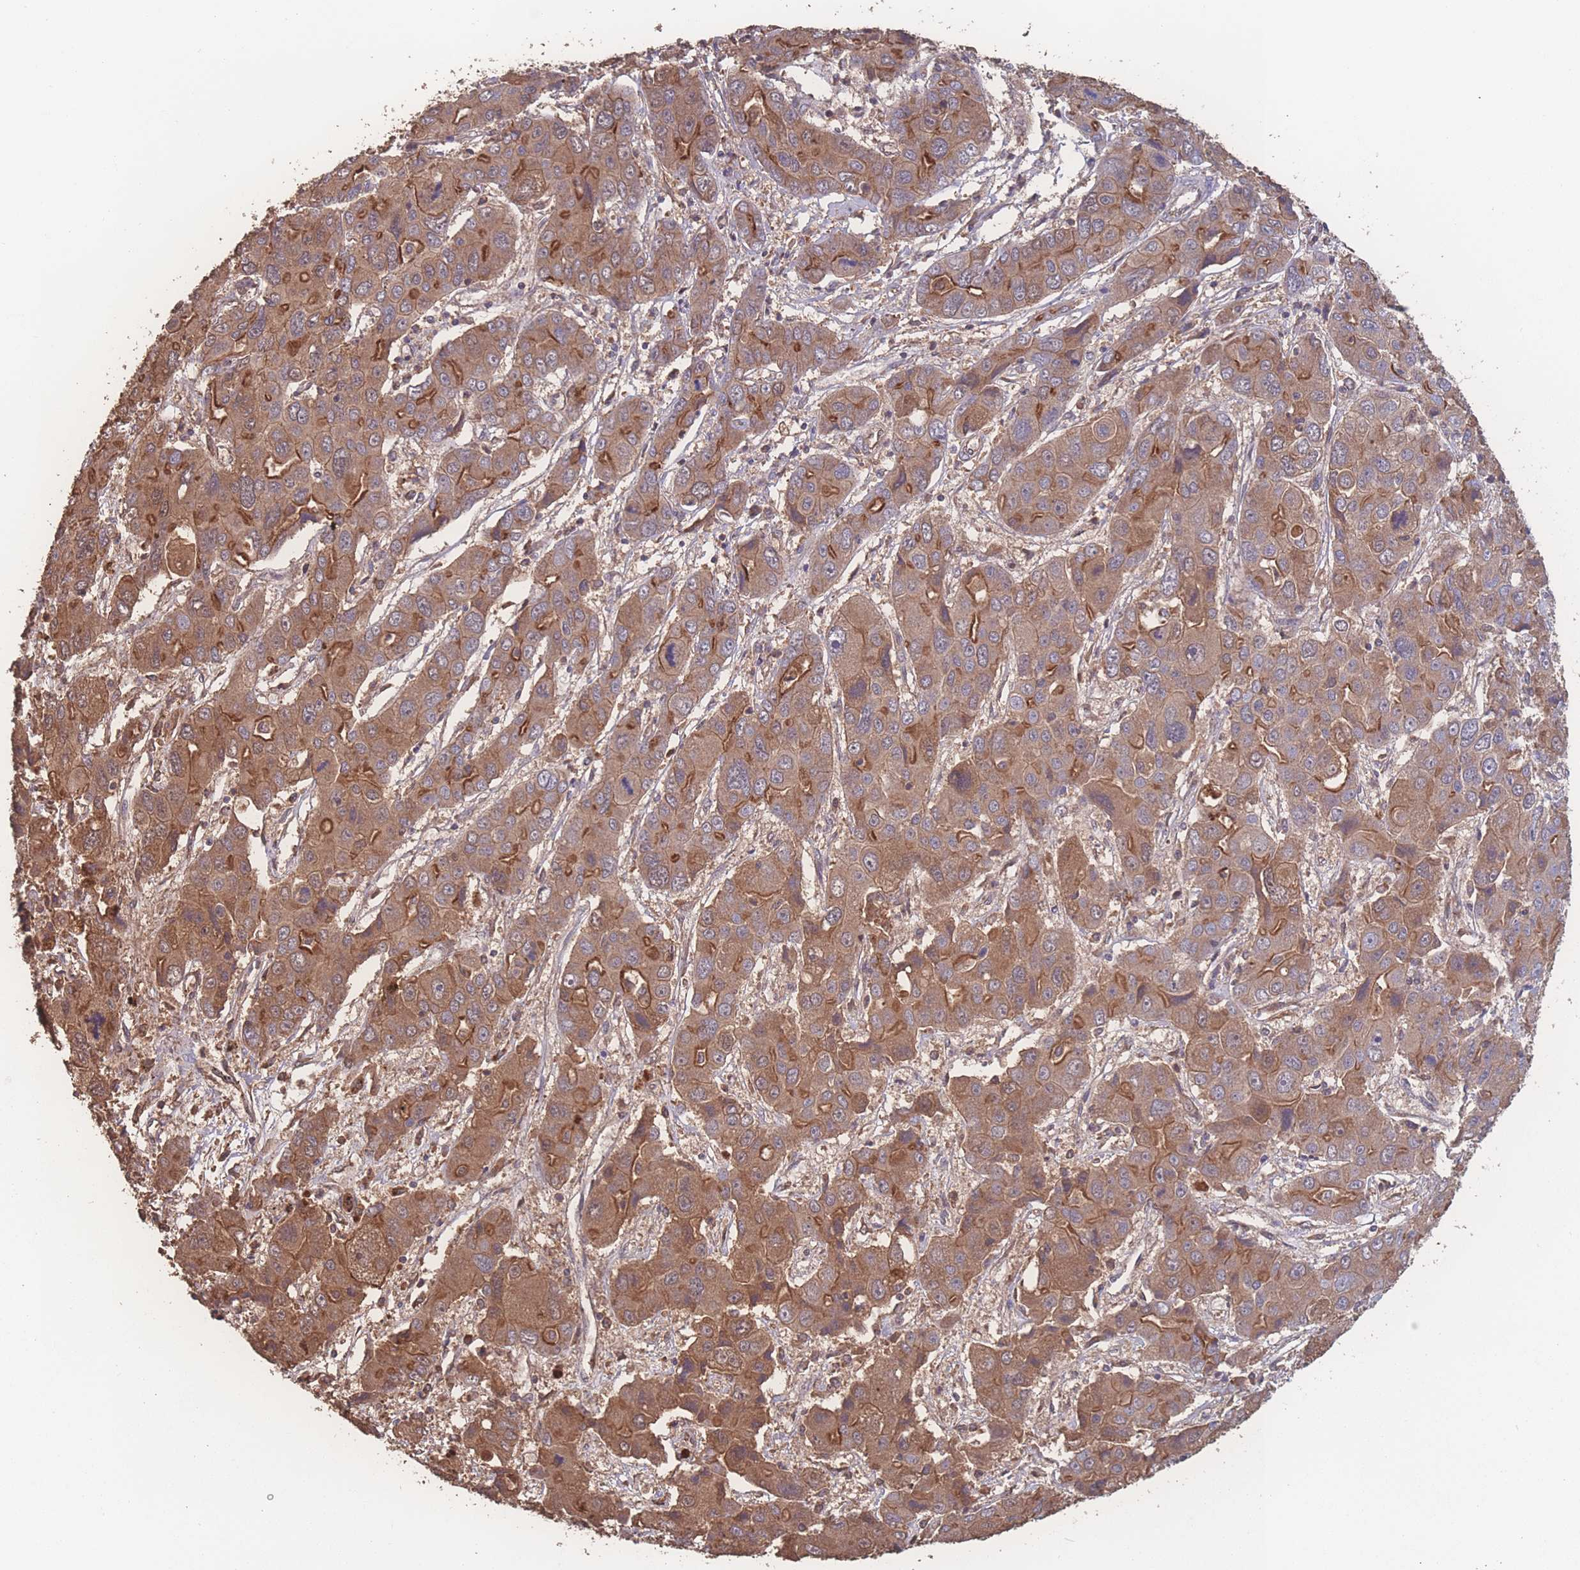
{"staining": {"intensity": "strong", "quantity": ">75%", "location": "cytoplasmic/membranous"}, "tissue": "liver cancer", "cell_type": "Tumor cells", "image_type": "cancer", "snomed": [{"axis": "morphology", "description": "Cholangiocarcinoma"}, {"axis": "topography", "description": "Liver"}], "caption": "Immunohistochemical staining of cholangiocarcinoma (liver) shows high levels of strong cytoplasmic/membranous protein staining in about >75% of tumor cells.", "gene": "ATXN10", "patient": {"sex": "male", "age": 67}}